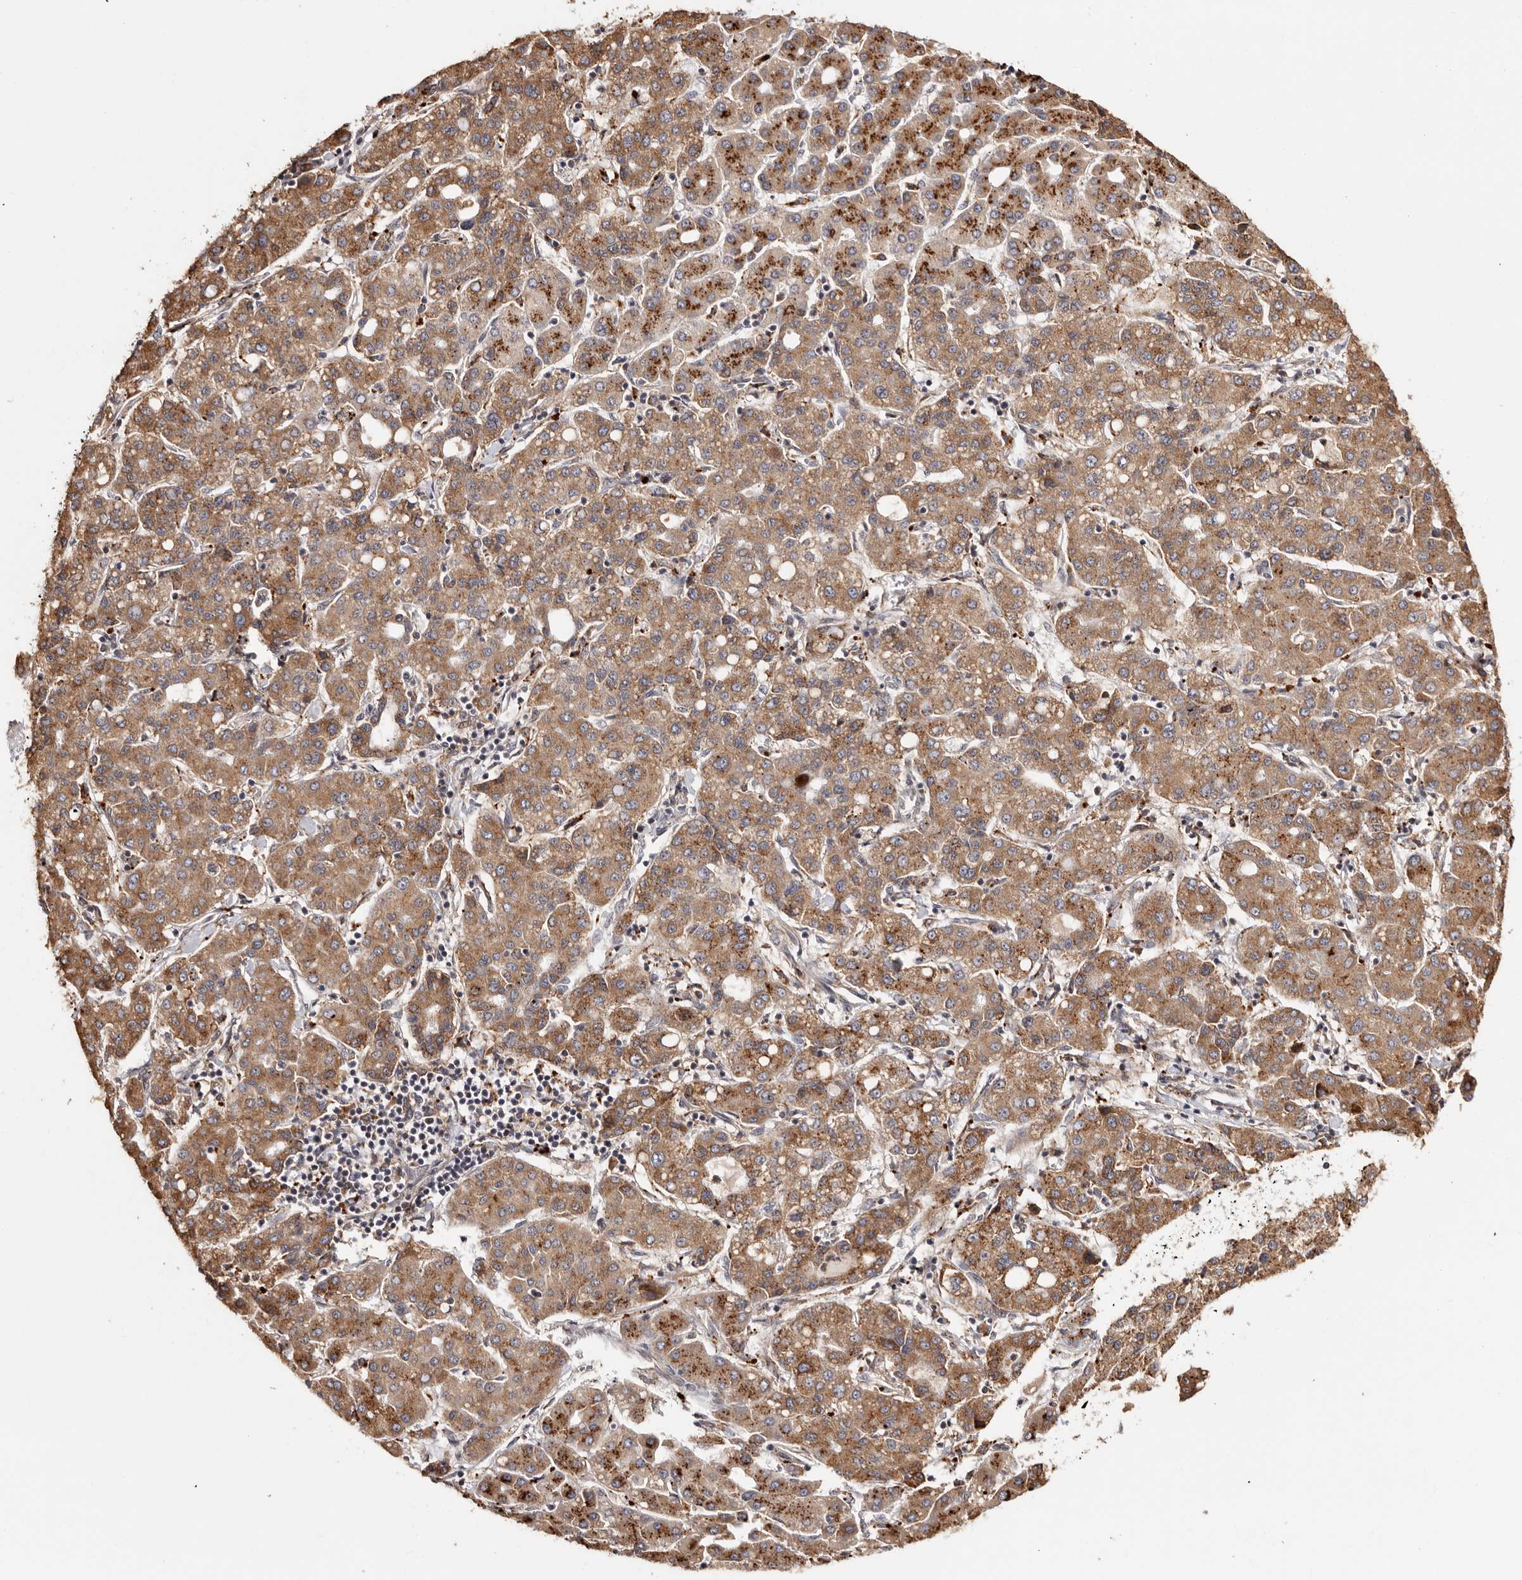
{"staining": {"intensity": "moderate", "quantity": ">75%", "location": "cytoplasmic/membranous,nuclear"}, "tissue": "liver cancer", "cell_type": "Tumor cells", "image_type": "cancer", "snomed": [{"axis": "morphology", "description": "Carcinoma, Hepatocellular, NOS"}, {"axis": "topography", "description": "Liver"}], "caption": "Immunohistochemical staining of liver cancer (hepatocellular carcinoma) reveals medium levels of moderate cytoplasmic/membranous and nuclear protein expression in about >75% of tumor cells. (DAB (3,3'-diaminobenzidine) IHC with brightfield microscopy, high magnification).", "gene": "ZNF83", "patient": {"sex": "male", "age": 65}}